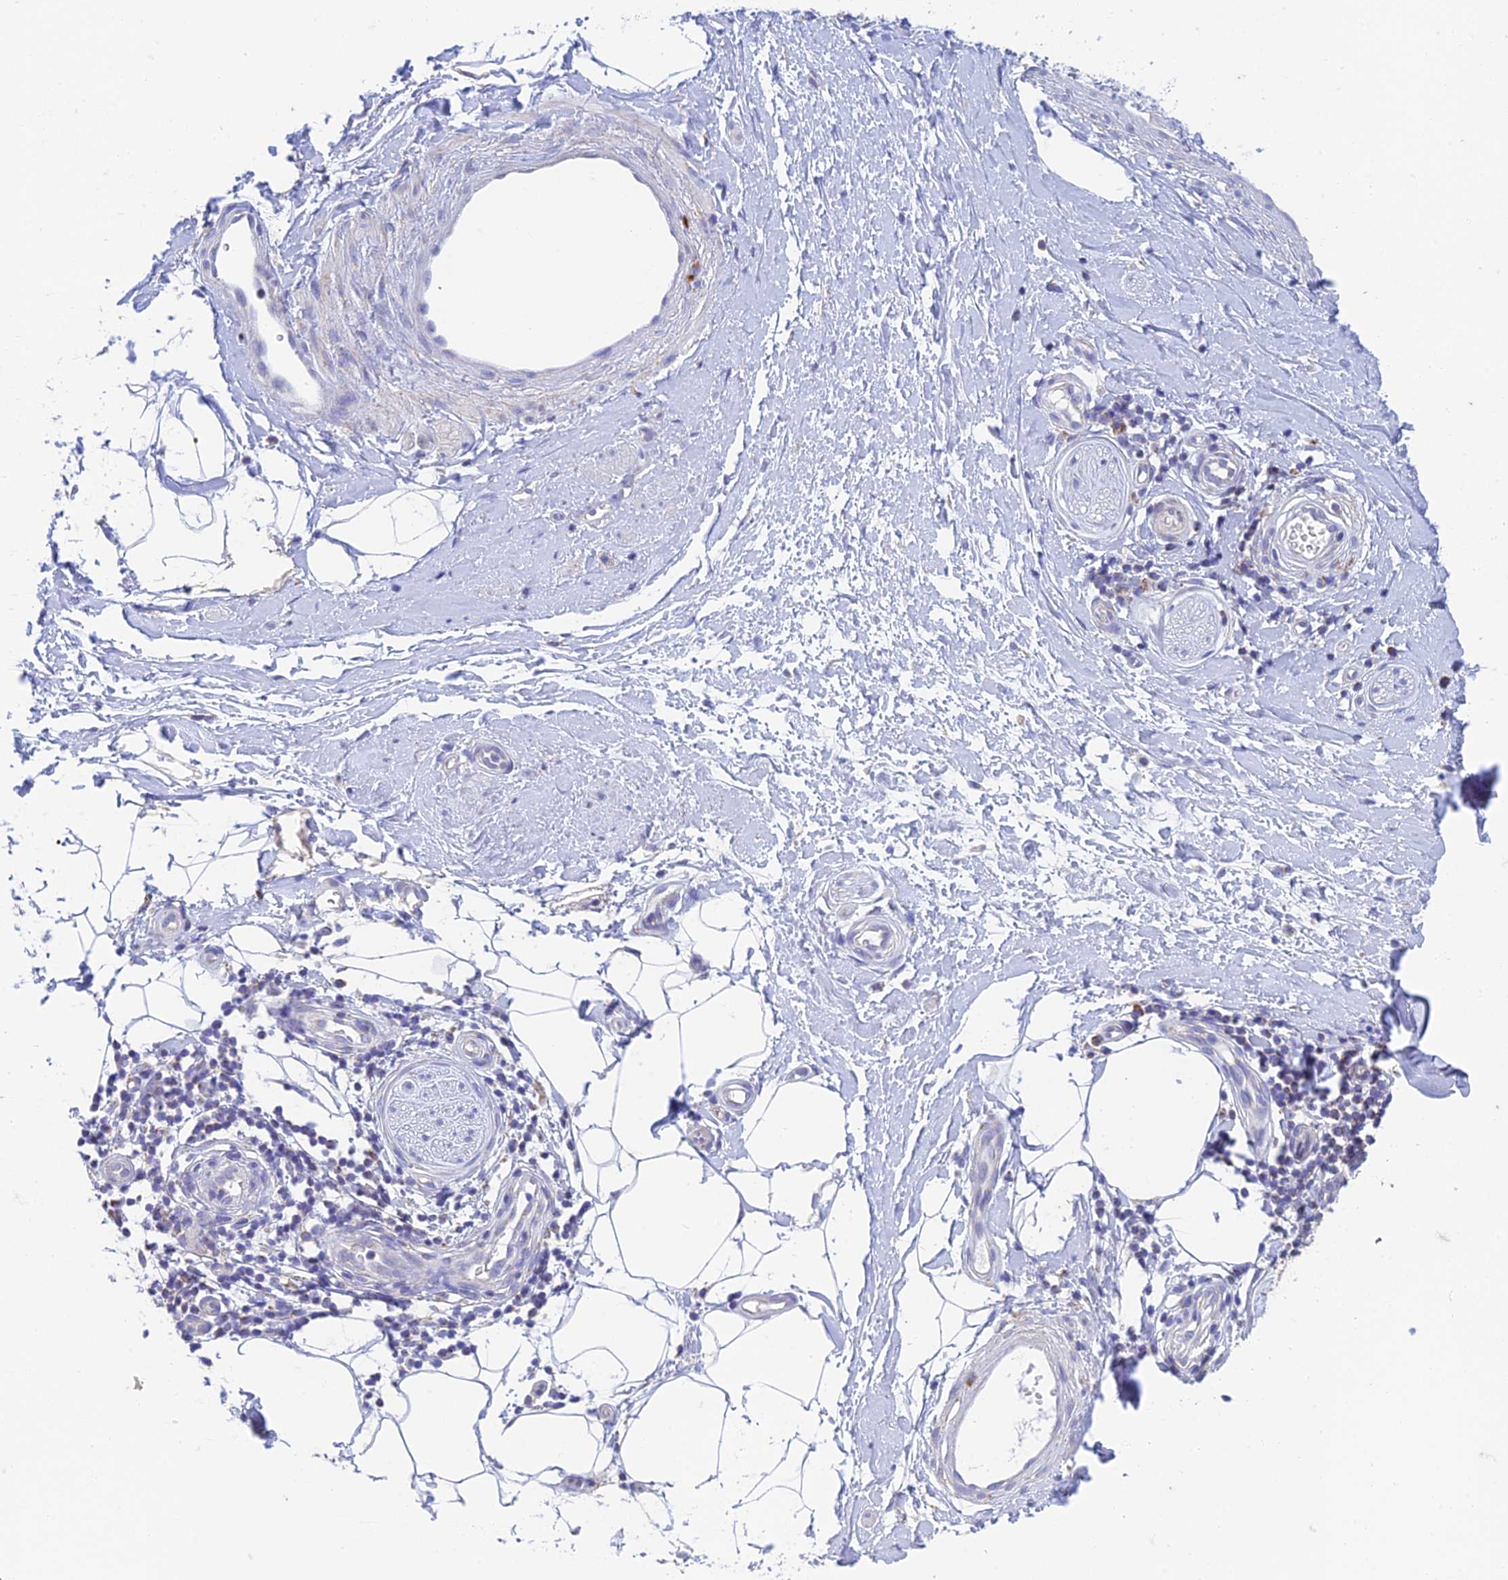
{"staining": {"intensity": "negative", "quantity": "none", "location": "none"}, "tissue": "adipose tissue", "cell_type": "Adipocytes", "image_type": "normal", "snomed": [{"axis": "morphology", "description": "Normal tissue, NOS"}, {"axis": "topography", "description": "Soft tissue"}, {"axis": "topography", "description": "Adipose tissue"}, {"axis": "topography", "description": "Vascular tissue"}, {"axis": "topography", "description": "Peripheral nerve tissue"}], "caption": "Benign adipose tissue was stained to show a protein in brown. There is no significant staining in adipocytes. (DAB immunohistochemistry with hematoxylin counter stain).", "gene": "ZNF181", "patient": {"sex": "male", "age": 74}}